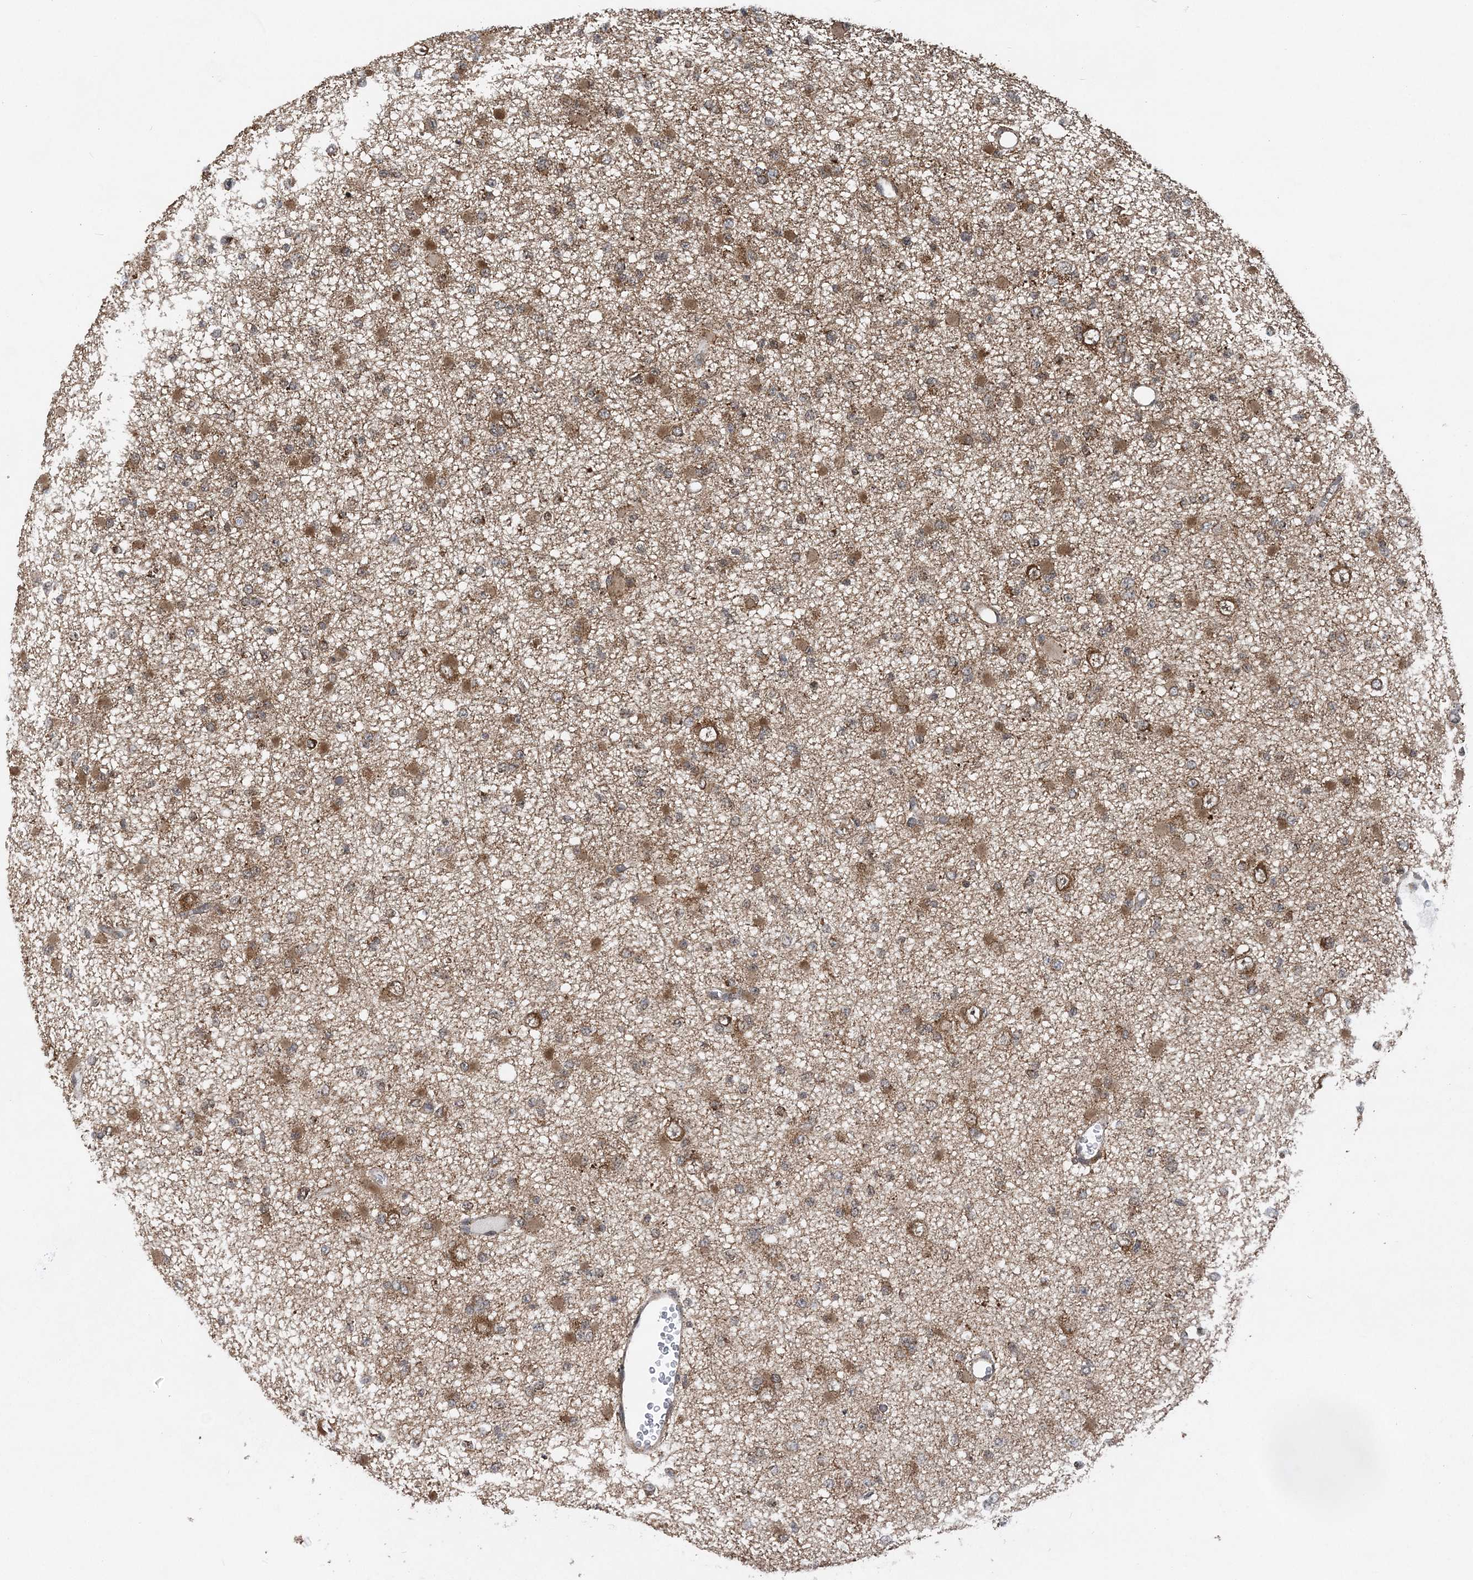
{"staining": {"intensity": "moderate", "quantity": ">75%", "location": "cytoplasmic/membranous"}, "tissue": "glioma", "cell_type": "Tumor cells", "image_type": "cancer", "snomed": [{"axis": "morphology", "description": "Glioma, malignant, Low grade"}, {"axis": "topography", "description": "Brain"}], "caption": "IHC (DAB (3,3'-diaminobenzidine)) staining of human malignant glioma (low-grade) shows moderate cytoplasmic/membranous protein positivity in about >75% of tumor cells.", "gene": "PCBP1", "patient": {"sex": "female", "age": 22}}